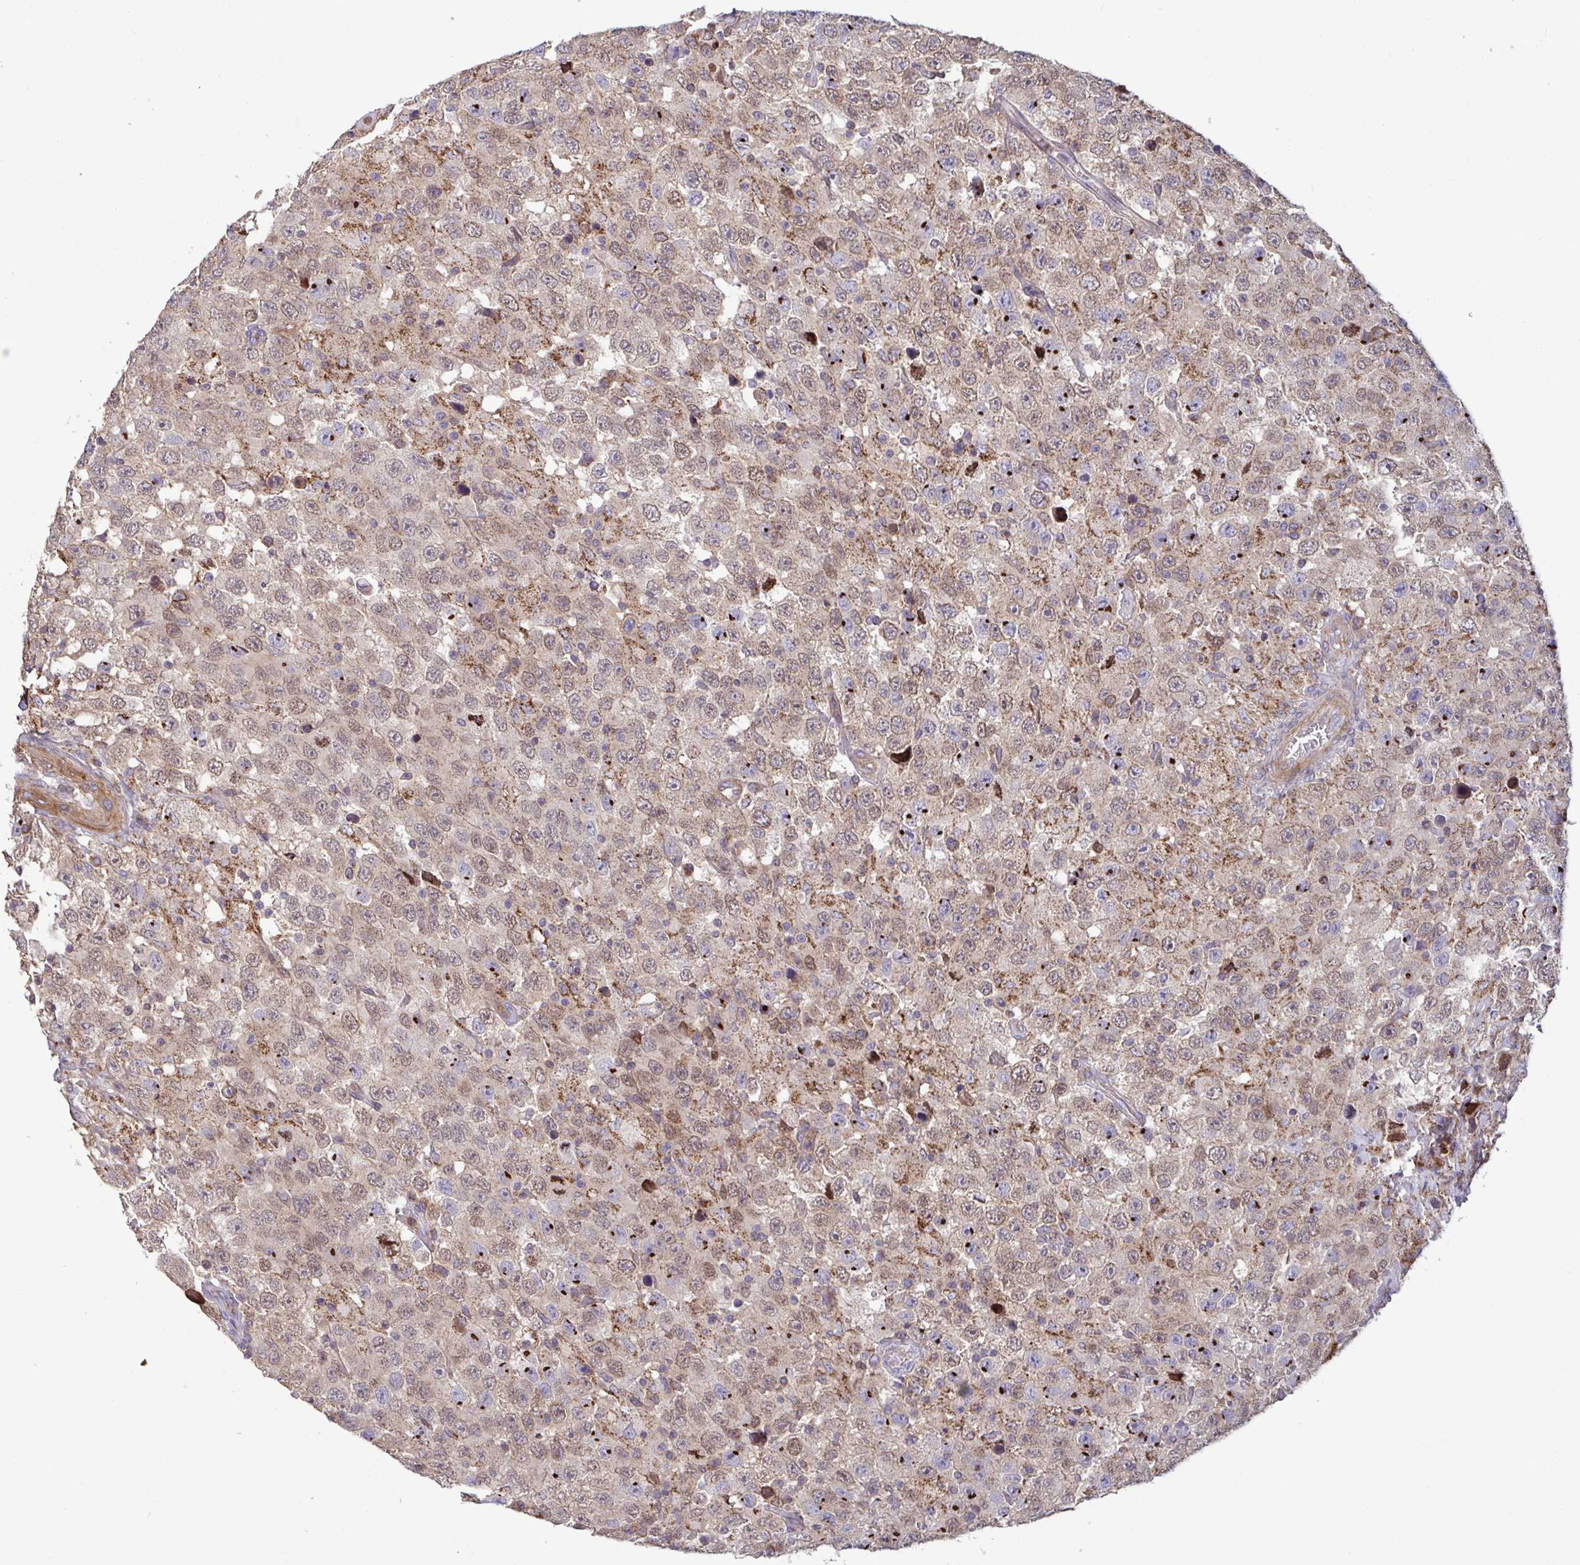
{"staining": {"intensity": "weak", "quantity": ">75%", "location": "cytoplasmic/membranous,nuclear"}, "tissue": "testis cancer", "cell_type": "Tumor cells", "image_type": "cancer", "snomed": [{"axis": "morphology", "description": "Seminoma, NOS"}, {"axis": "topography", "description": "Testis"}], "caption": "Protein staining demonstrates weak cytoplasmic/membranous and nuclear expression in about >75% of tumor cells in seminoma (testis).", "gene": "SPRY1", "patient": {"sex": "male", "age": 41}}